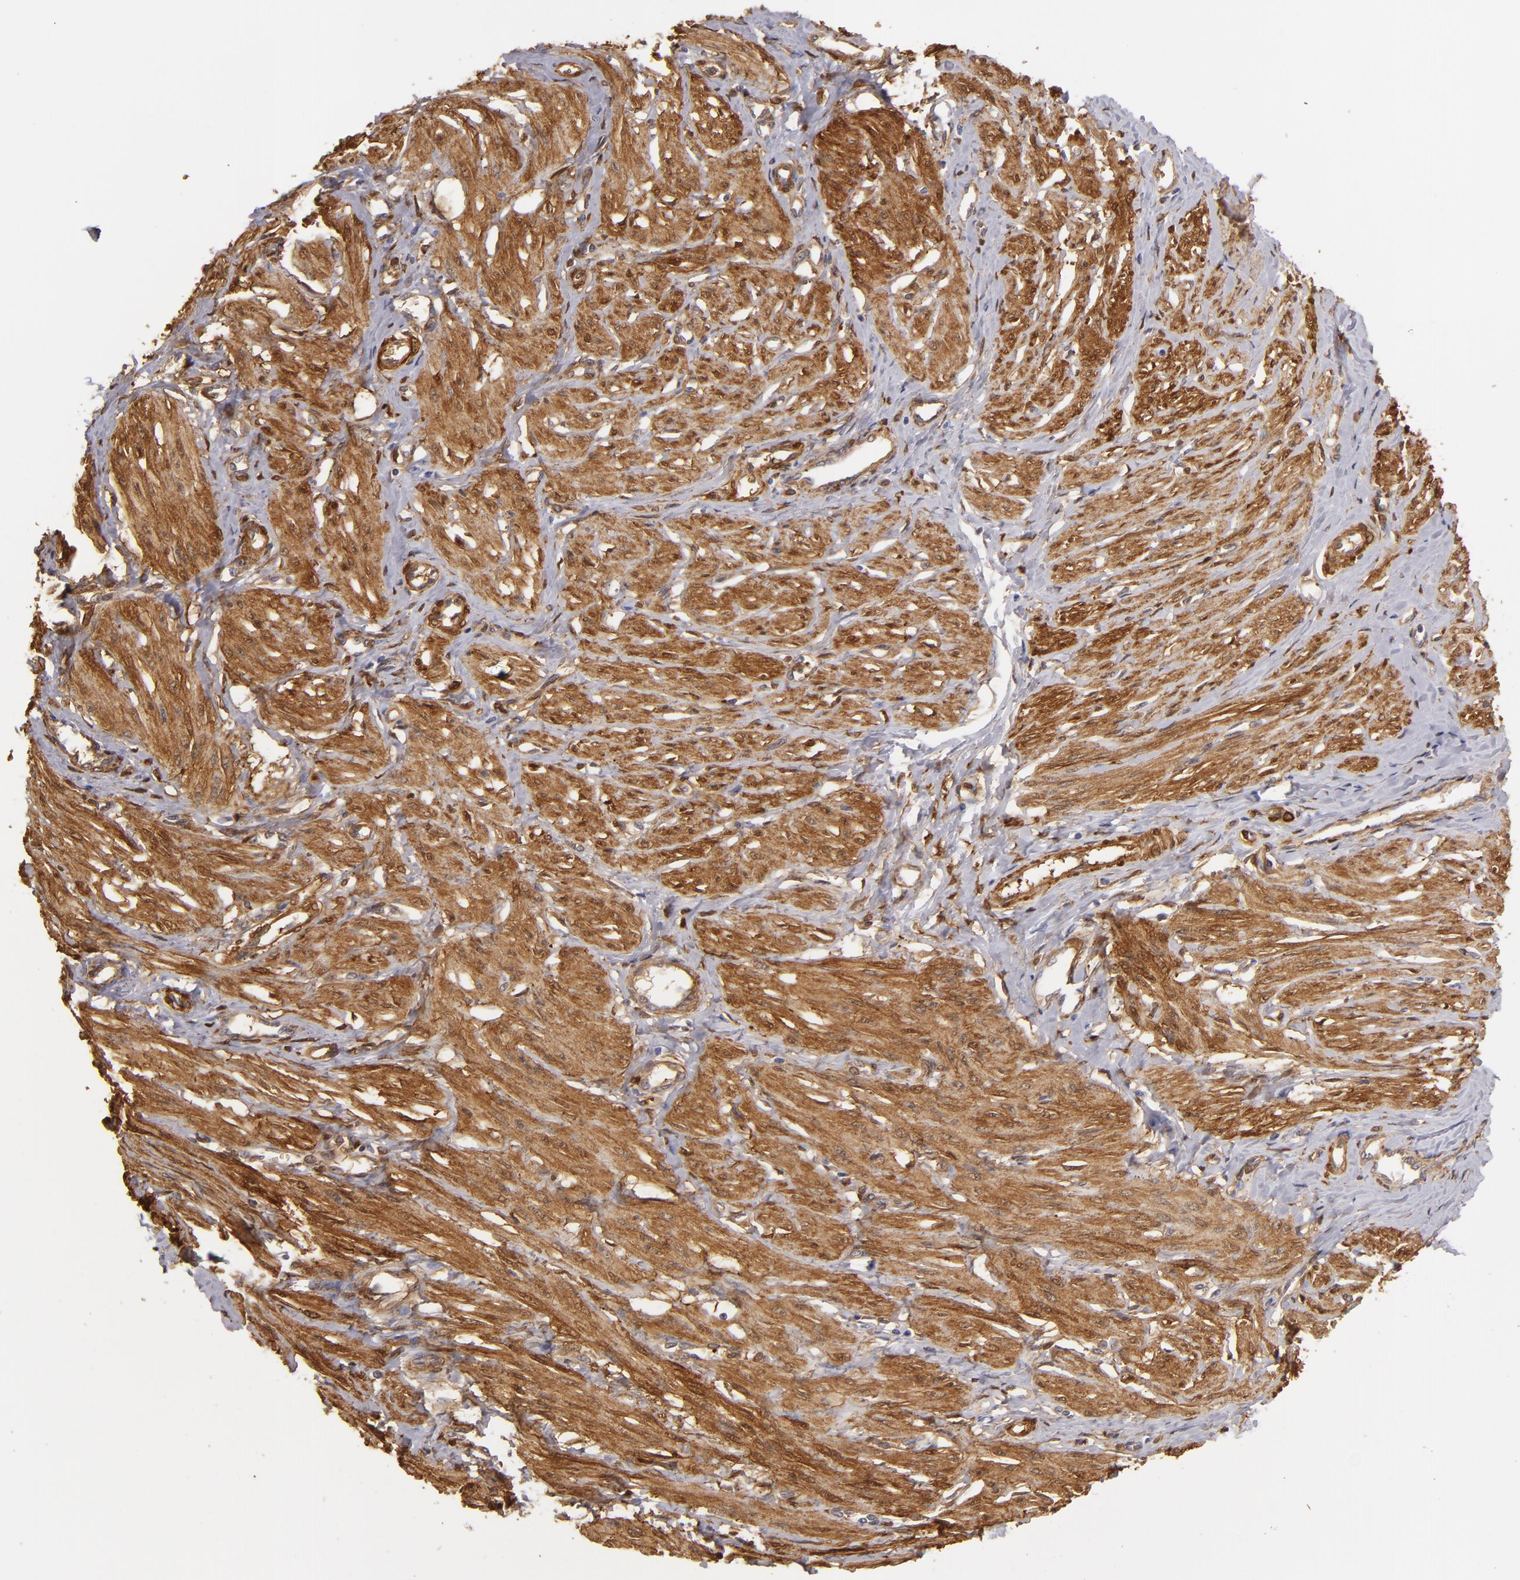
{"staining": {"intensity": "strong", "quantity": ">75%", "location": "cytoplasmic/membranous"}, "tissue": "smooth muscle", "cell_type": "Smooth muscle cells", "image_type": "normal", "snomed": [{"axis": "morphology", "description": "Normal tissue, NOS"}, {"axis": "topography", "description": "Smooth muscle"}, {"axis": "topography", "description": "Uterus"}], "caption": "Smooth muscle stained with a protein marker shows strong staining in smooth muscle cells.", "gene": "VCL", "patient": {"sex": "female", "age": 39}}